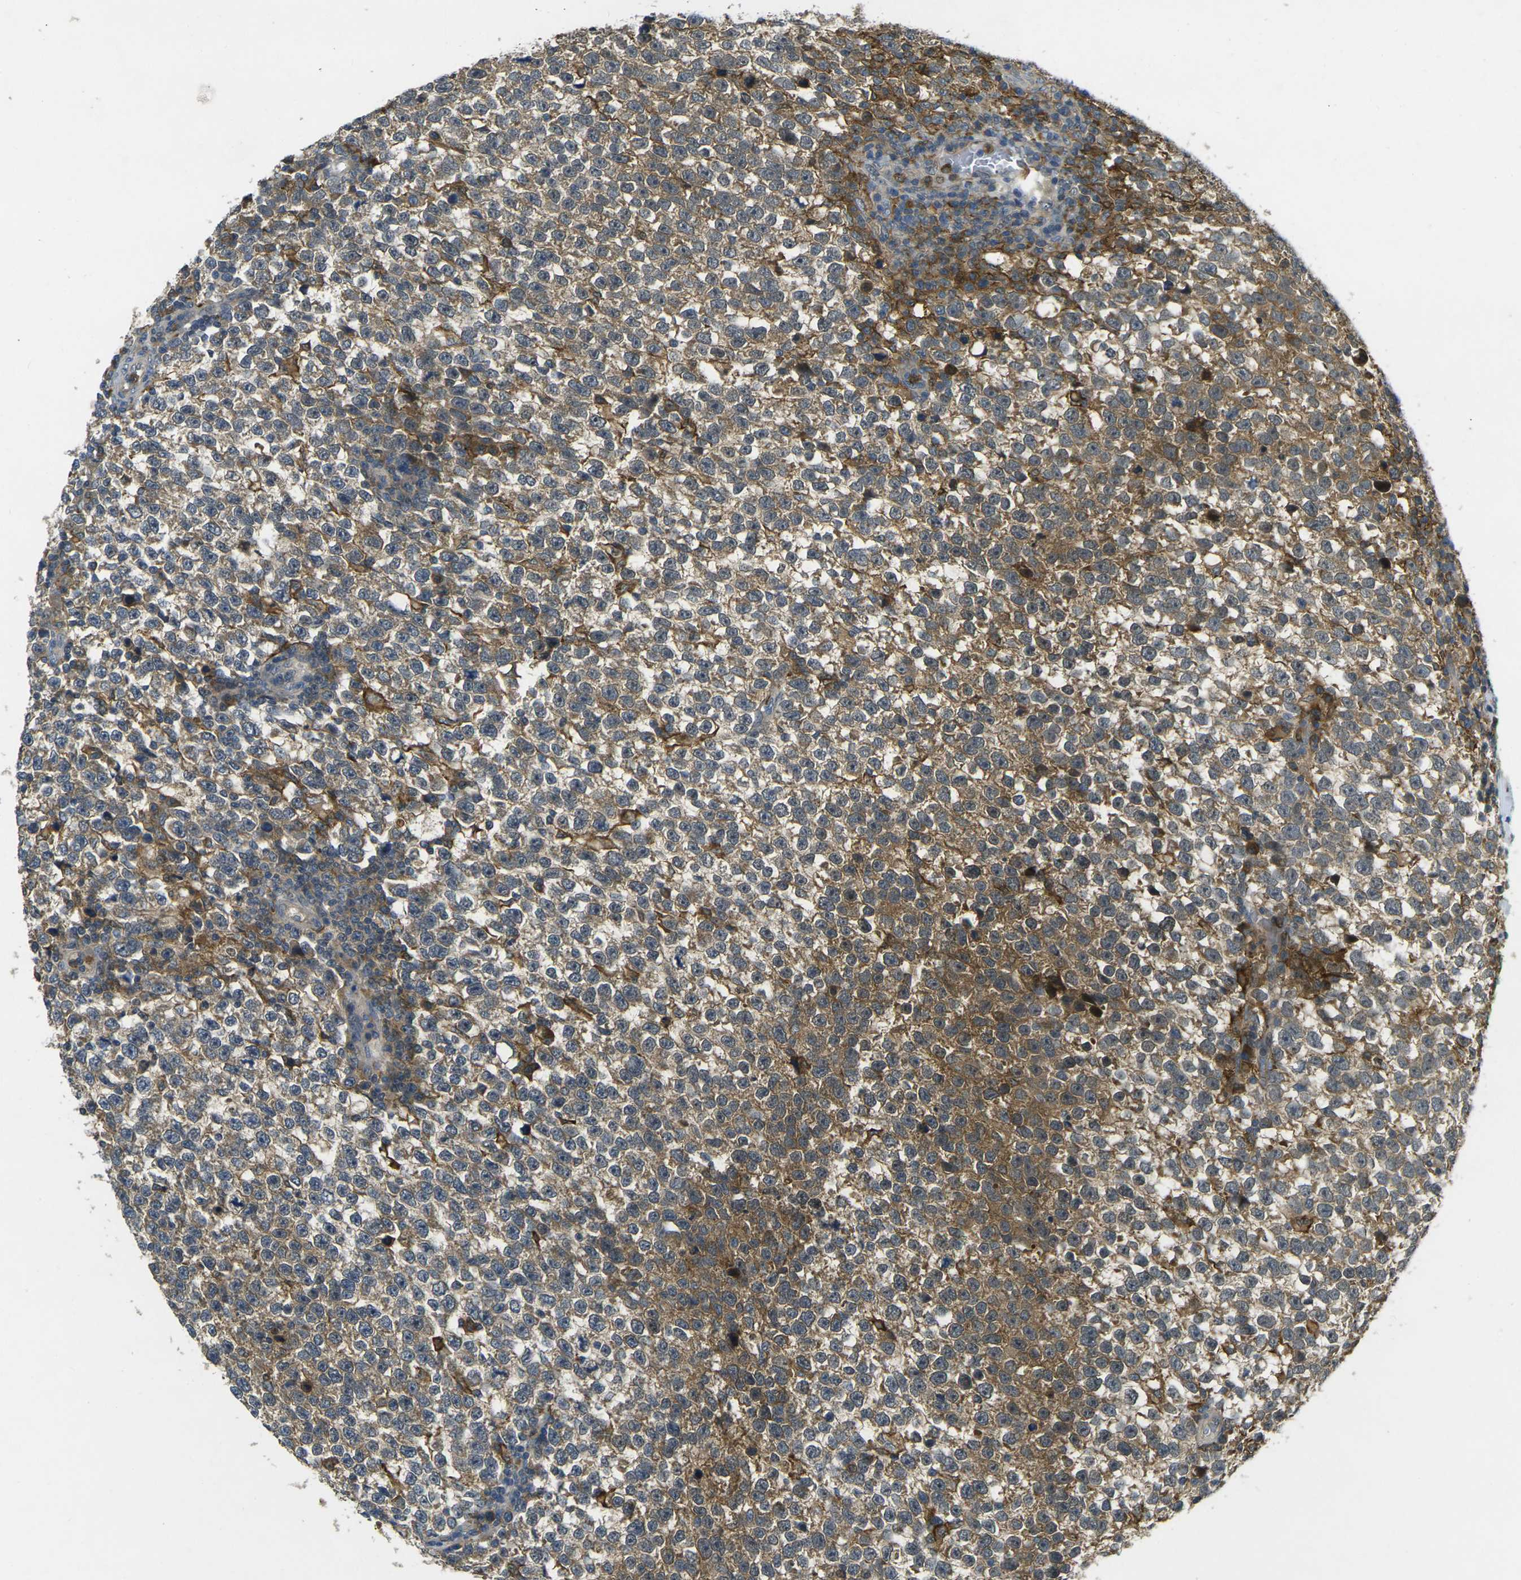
{"staining": {"intensity": "moderate", "quantity": "25%-75%", "location": "cytoplasmic/membranous"}, "tissue": "testis cancer", "cell_type": "Tumor cells", "image_type": "cancer", "snomed": [{"axis": "morphology", "description": "Normal tissue, NOS"}, {"axis": "morphology", "description": "Seminoma, NOS"}, {"axis": "topography", "description": "Testis"}], "caption": "Moderate cytoplasmic/membranous protein positivity is present in approximately 25%-75% of tumor cells in testis cancer (seminoma).", "gene": "PIGL", "patient": {"sex": "male", "age": 43}}